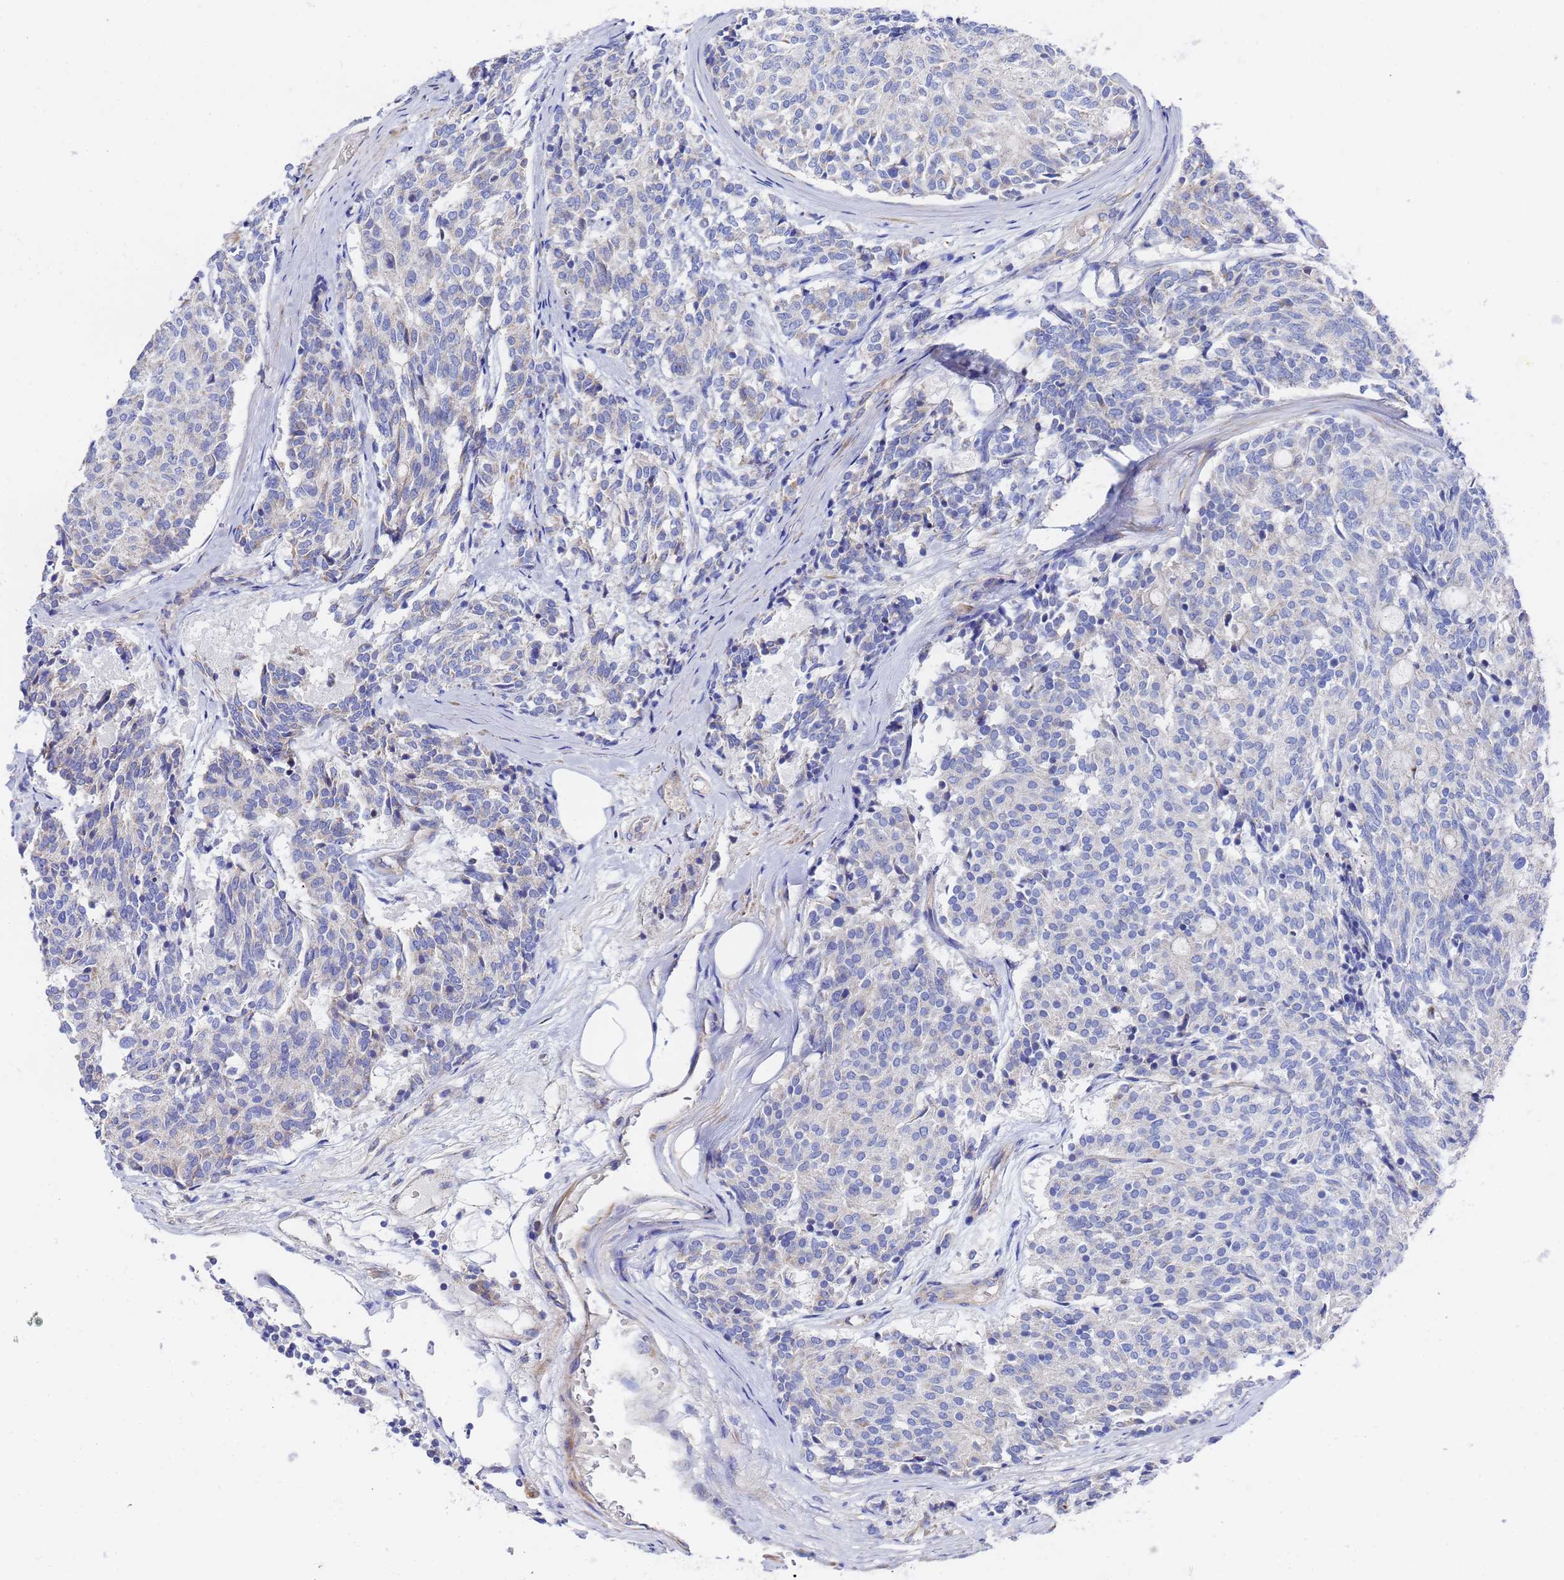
{"staining": {"intensity": "negative", "quantity": "none", "location": "none"}, "tissue": "carcinoid", "cell_type": "Tumor cells", "image_type": "cancer", "snomed": [{"axis": "morphology", "description": "Carcinoid, malignant, NOS"}, {"axis": "topography", "description": "Pancreas"}], "caption": "This is an immunohistochemistry photomicrograph of human carcinoid (malignant). There is no expression in tumor cells.", "gene": "FAHD2A", "patient": {"sex": "female", "age": 54}}